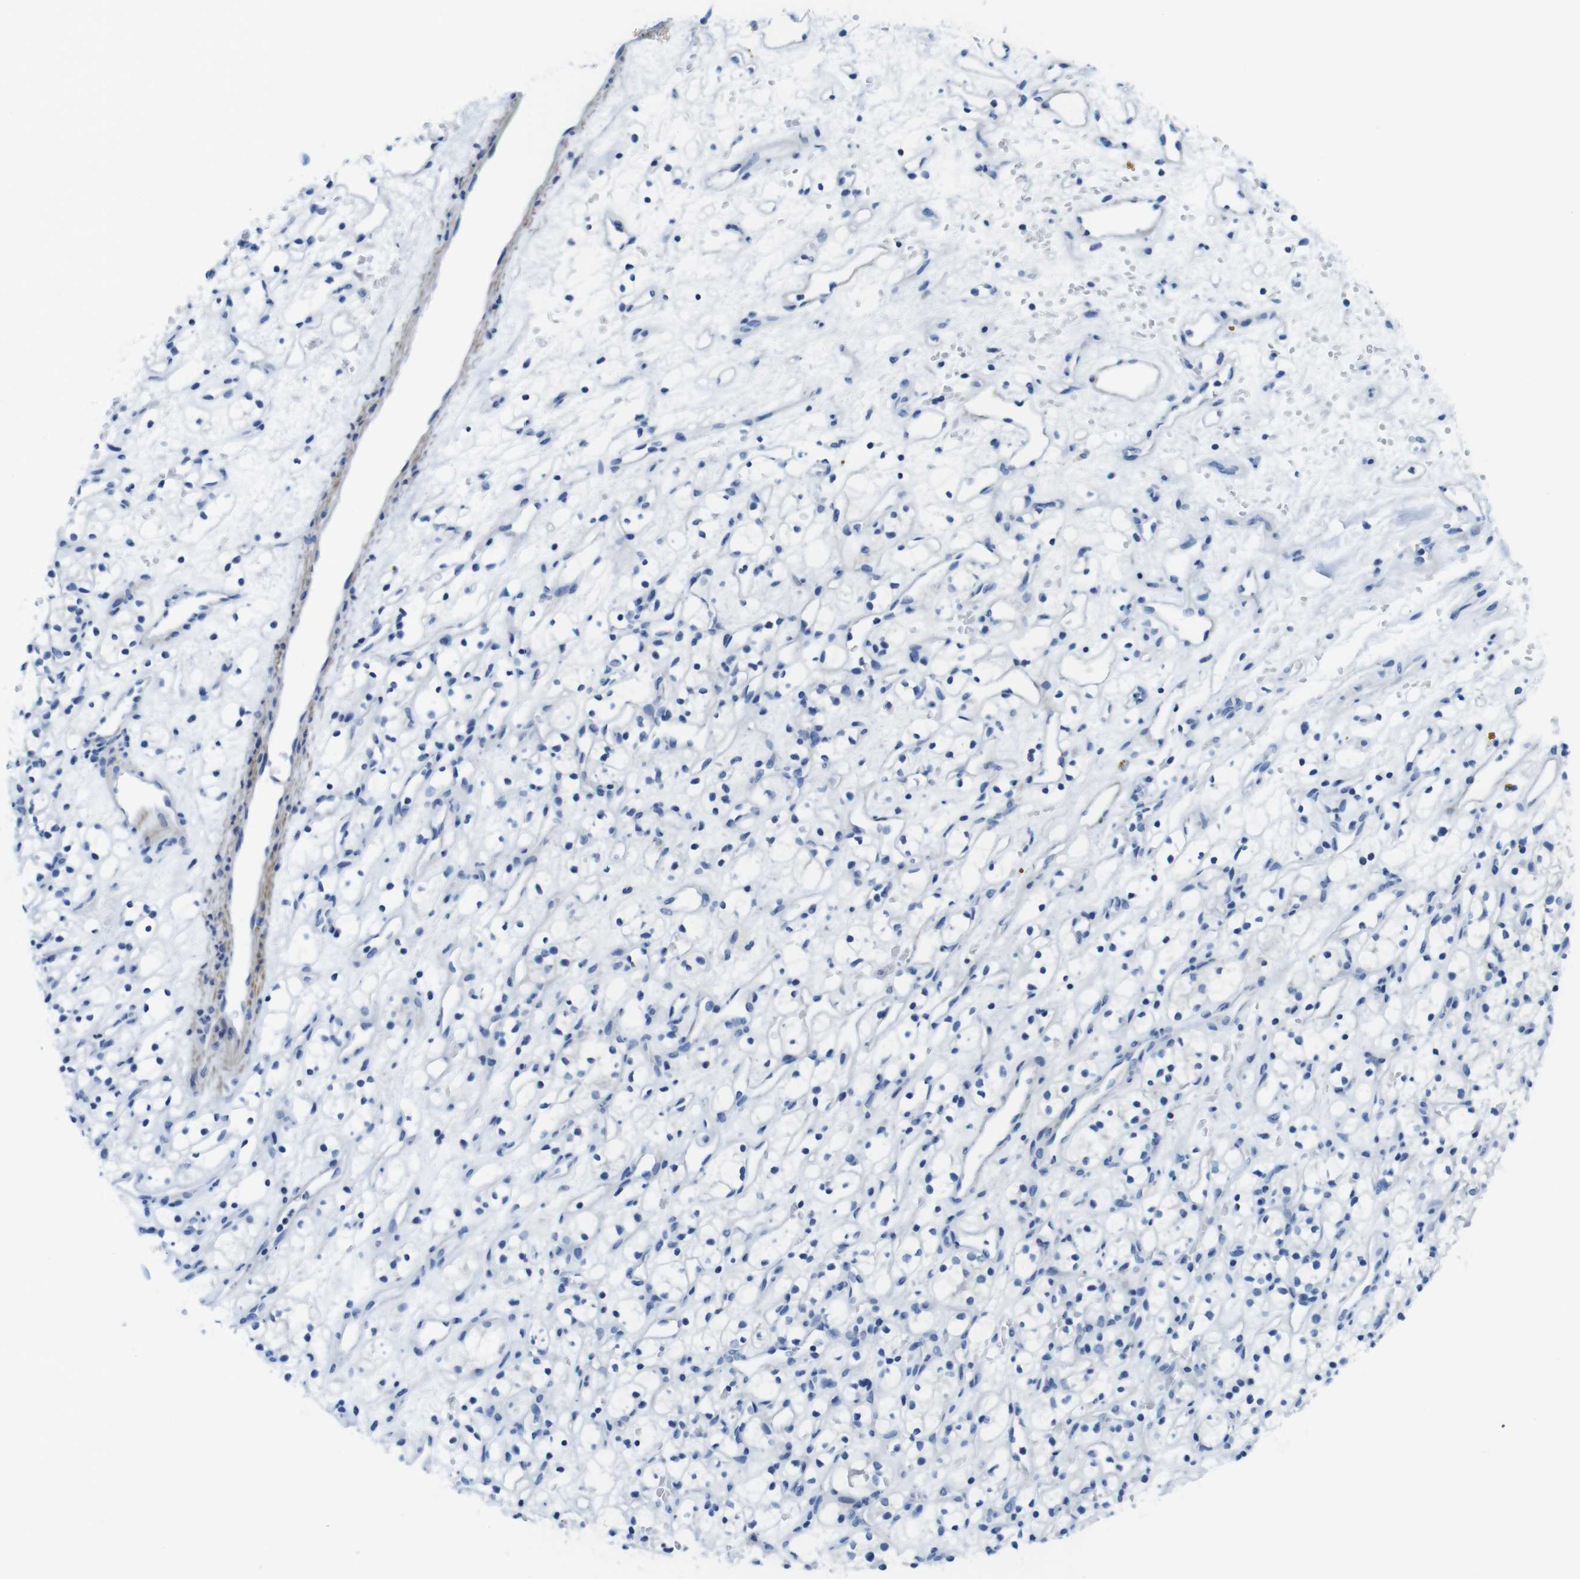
{"staining": {"intensity": "negative", "quantity": "none", "location": "none"}, "tissue": "renal cancer", "cell_type": "Tumor cells", "image_type": "cancer", "snomed": [{"axis": "morphology", "description": "Adenocarcinoma, NOS"}, {"axis": "topography", "description": "Kidney"}], "caption": "Immunohistochemical staining of human renal cancer demonstrates no significant staining in tumor cells.", "gene": "ASIC5", "patient": {"sex": "female", "age": 60}}